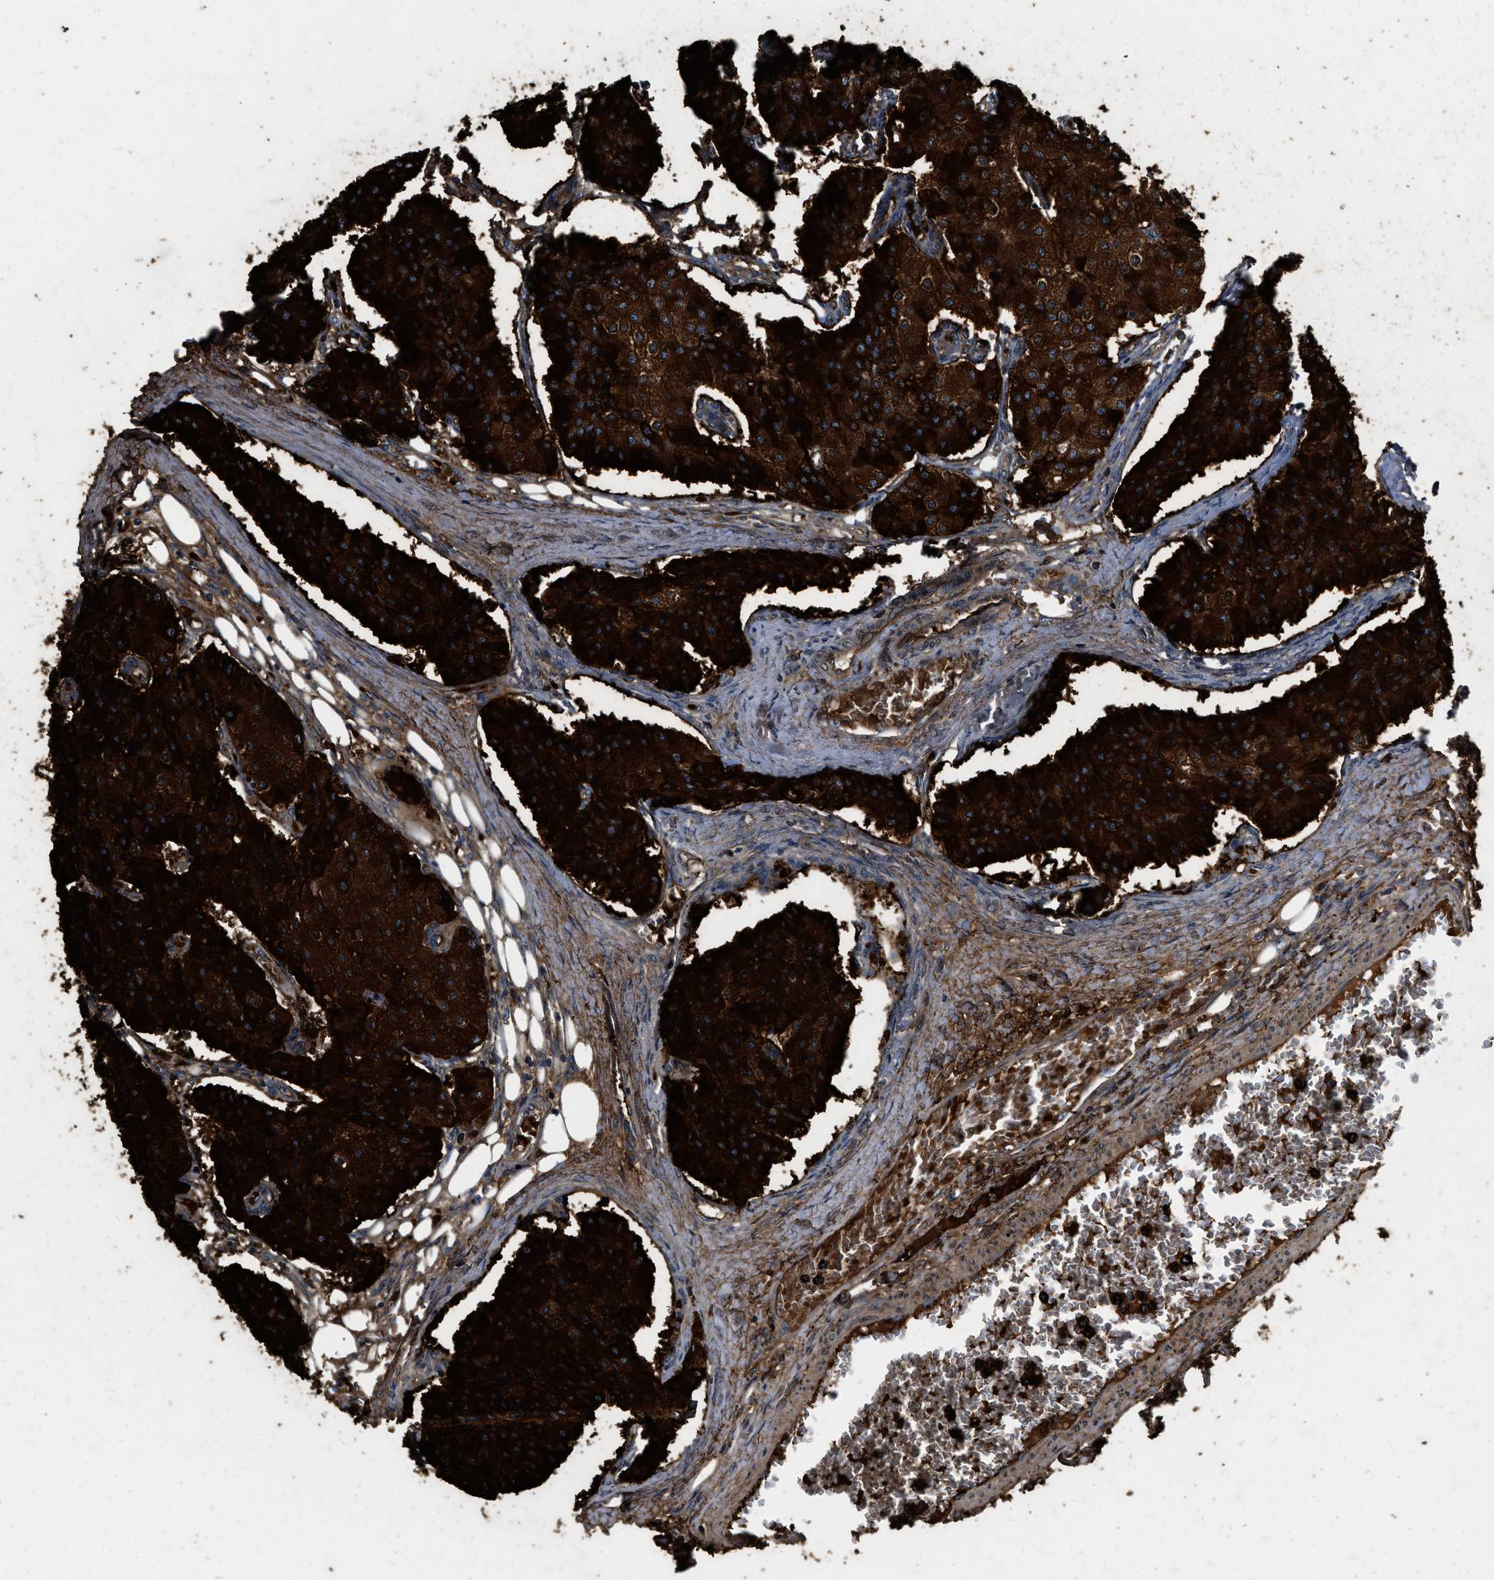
{"staining": {"intensity": "strong", "quantity": ">75%", "location": "cytoplasmic/membranous"}, "tissue": "carcinoid", "cell_type": "Tumor cells", "image_type": "cancer", "snomed": [{"axis": "morphology", "description": "Carcinoid, malignant, NOS"}, {"axis": "topography", "description": "Colon"}], "caption": "Carcinoid stained with DAB immunohistochemistry (IHC) demonstrates high levels of strong cytoplasmic/membranous expression in about >75% of tumor cells.", "gene": "HSPA12B", "patient": {"sex": "female", "age": 52}}